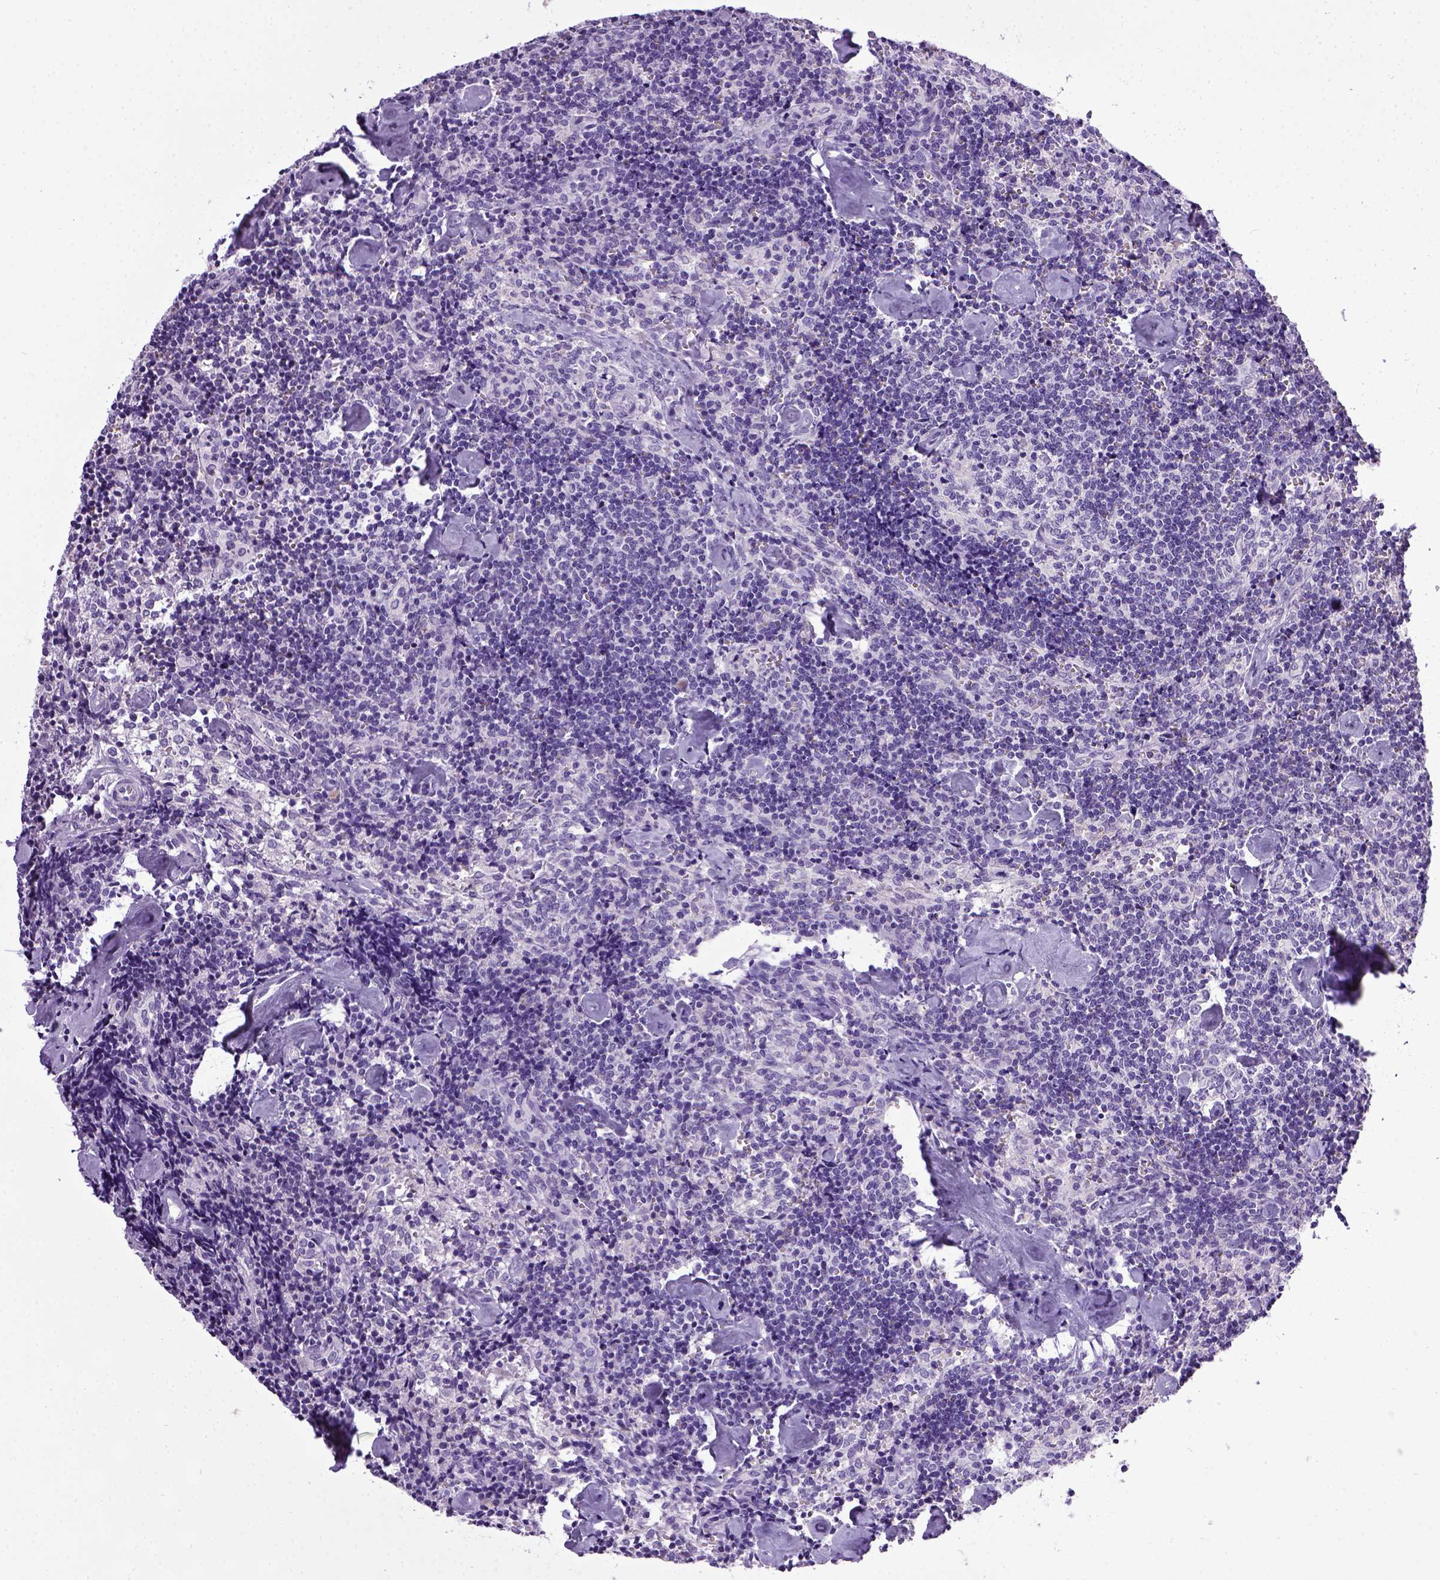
{"staining": {"intensity": "negative", "quantity": "none", "location": "none"}, "tissue": "lymph node", "cell_type": "Germinal center cells", "image_type": "normal", "snomed": [{"axis": "morphology", "description": "Normal tissue, NOS"}, {"axis": "topography", "description": "Lymph node"}], "caption": "The micrograph exhibits no significant staining in germinal center cells of lymph node. (DAB IHC with hematoxylin counter stain).", "gene": "CDH1", "patient": {"sex": "female", "age": 50}}